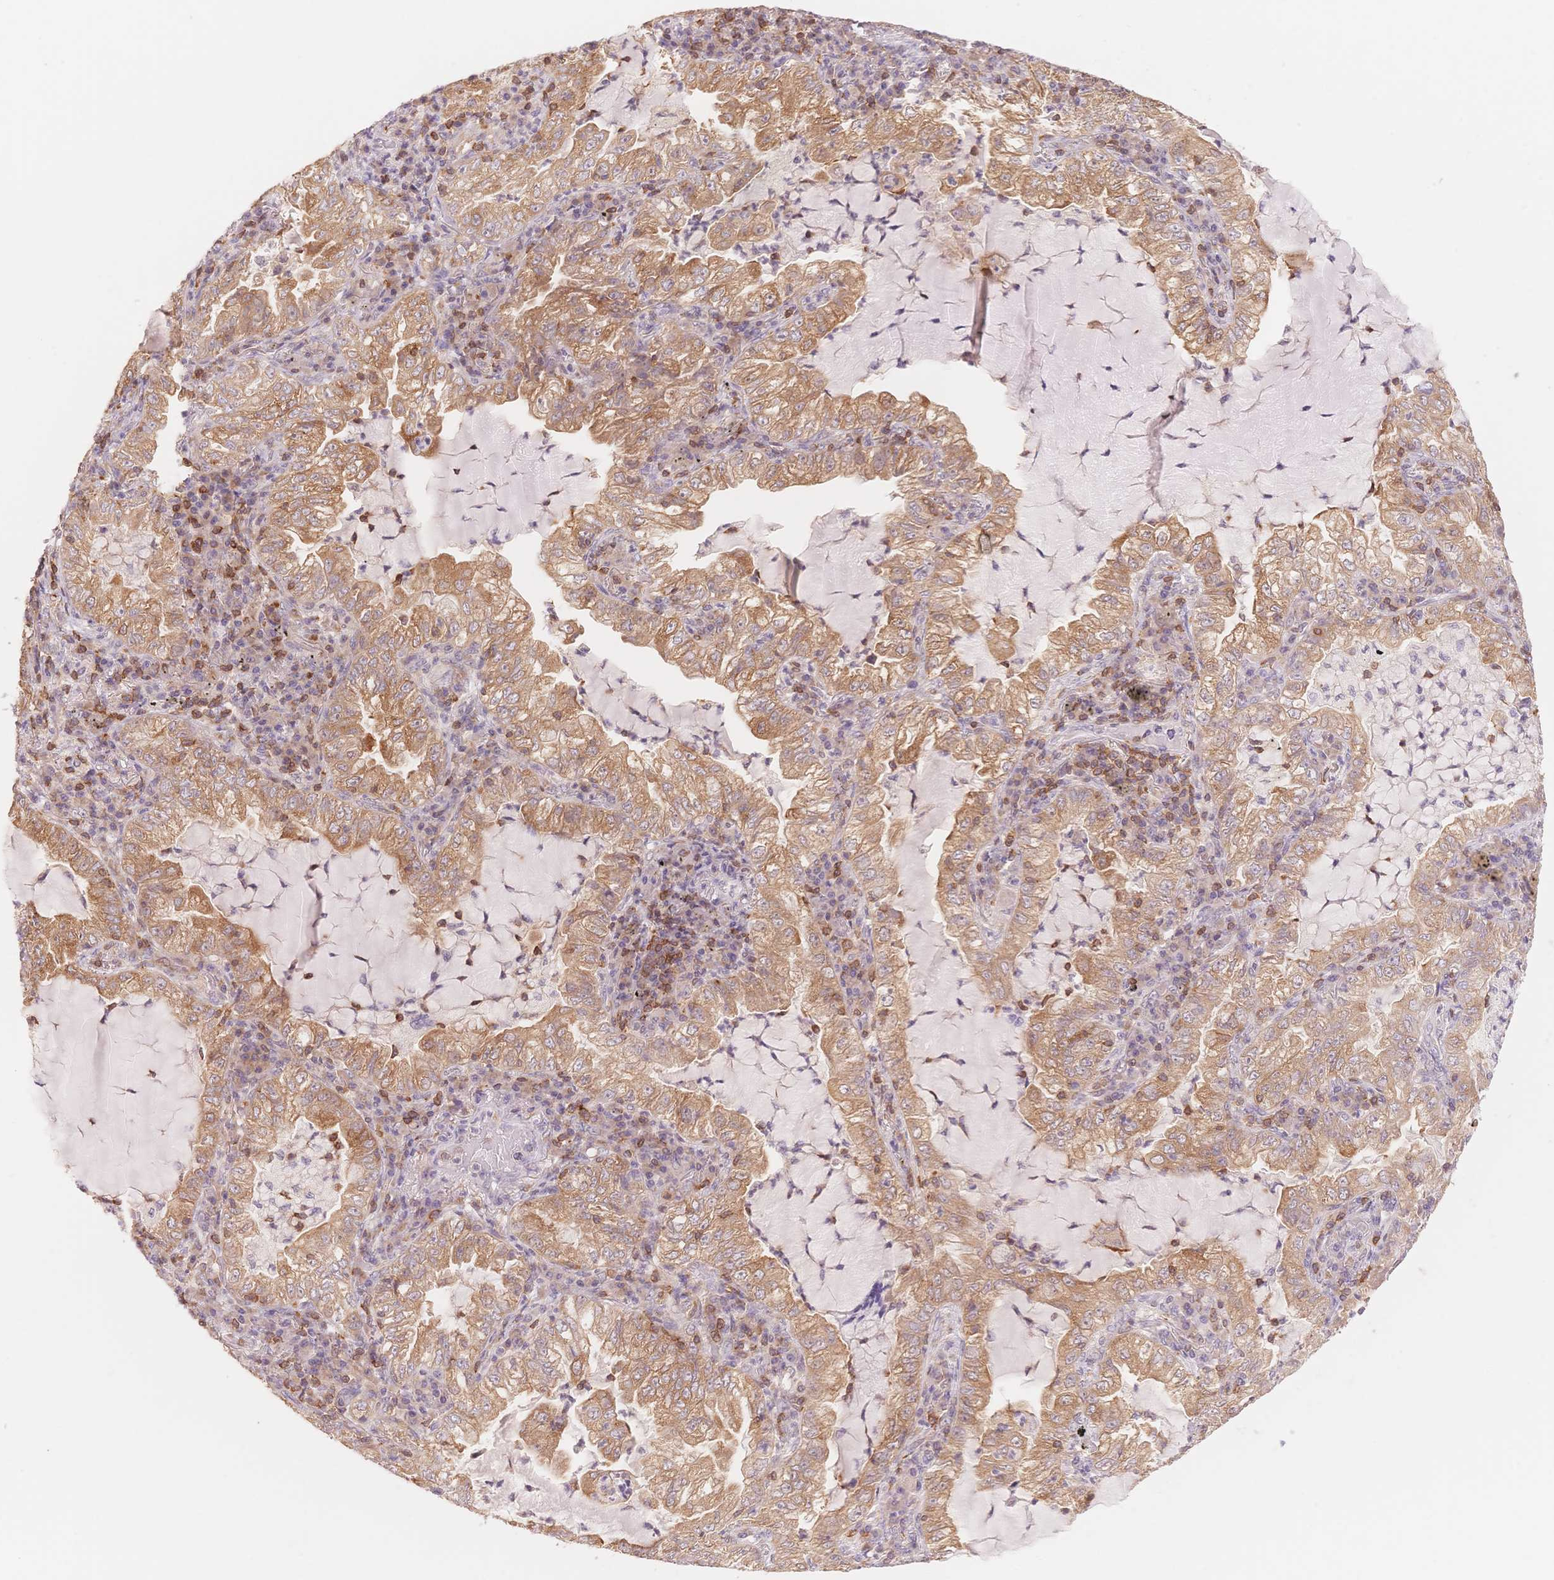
{"staining": {"intensity": "moderate", "quantity": ">75%", "location": "cytoplasmic/membranous"}, "tissue": "lung cancer", "cell_type": "Tumor cells", "image_type": "cancer", "snomed": [{"axis": "morphology", "description": "Adenocarcinoma, NOS"}, {"axis": "topography", "description": "Lung"}], "caption": "Tumor cells demonstrate medium levels of moderate cytoplasmic/membranous positivity in approximately >75% of cells in lung cancer. The staining was performed using DAB (3,3'-diaminobenzidine), with brown indicating positive protein expression. Nuclei are stained blue with hematoxylin.", "gene": "STK39", "patient": {"sex": "female", "age": 73}}